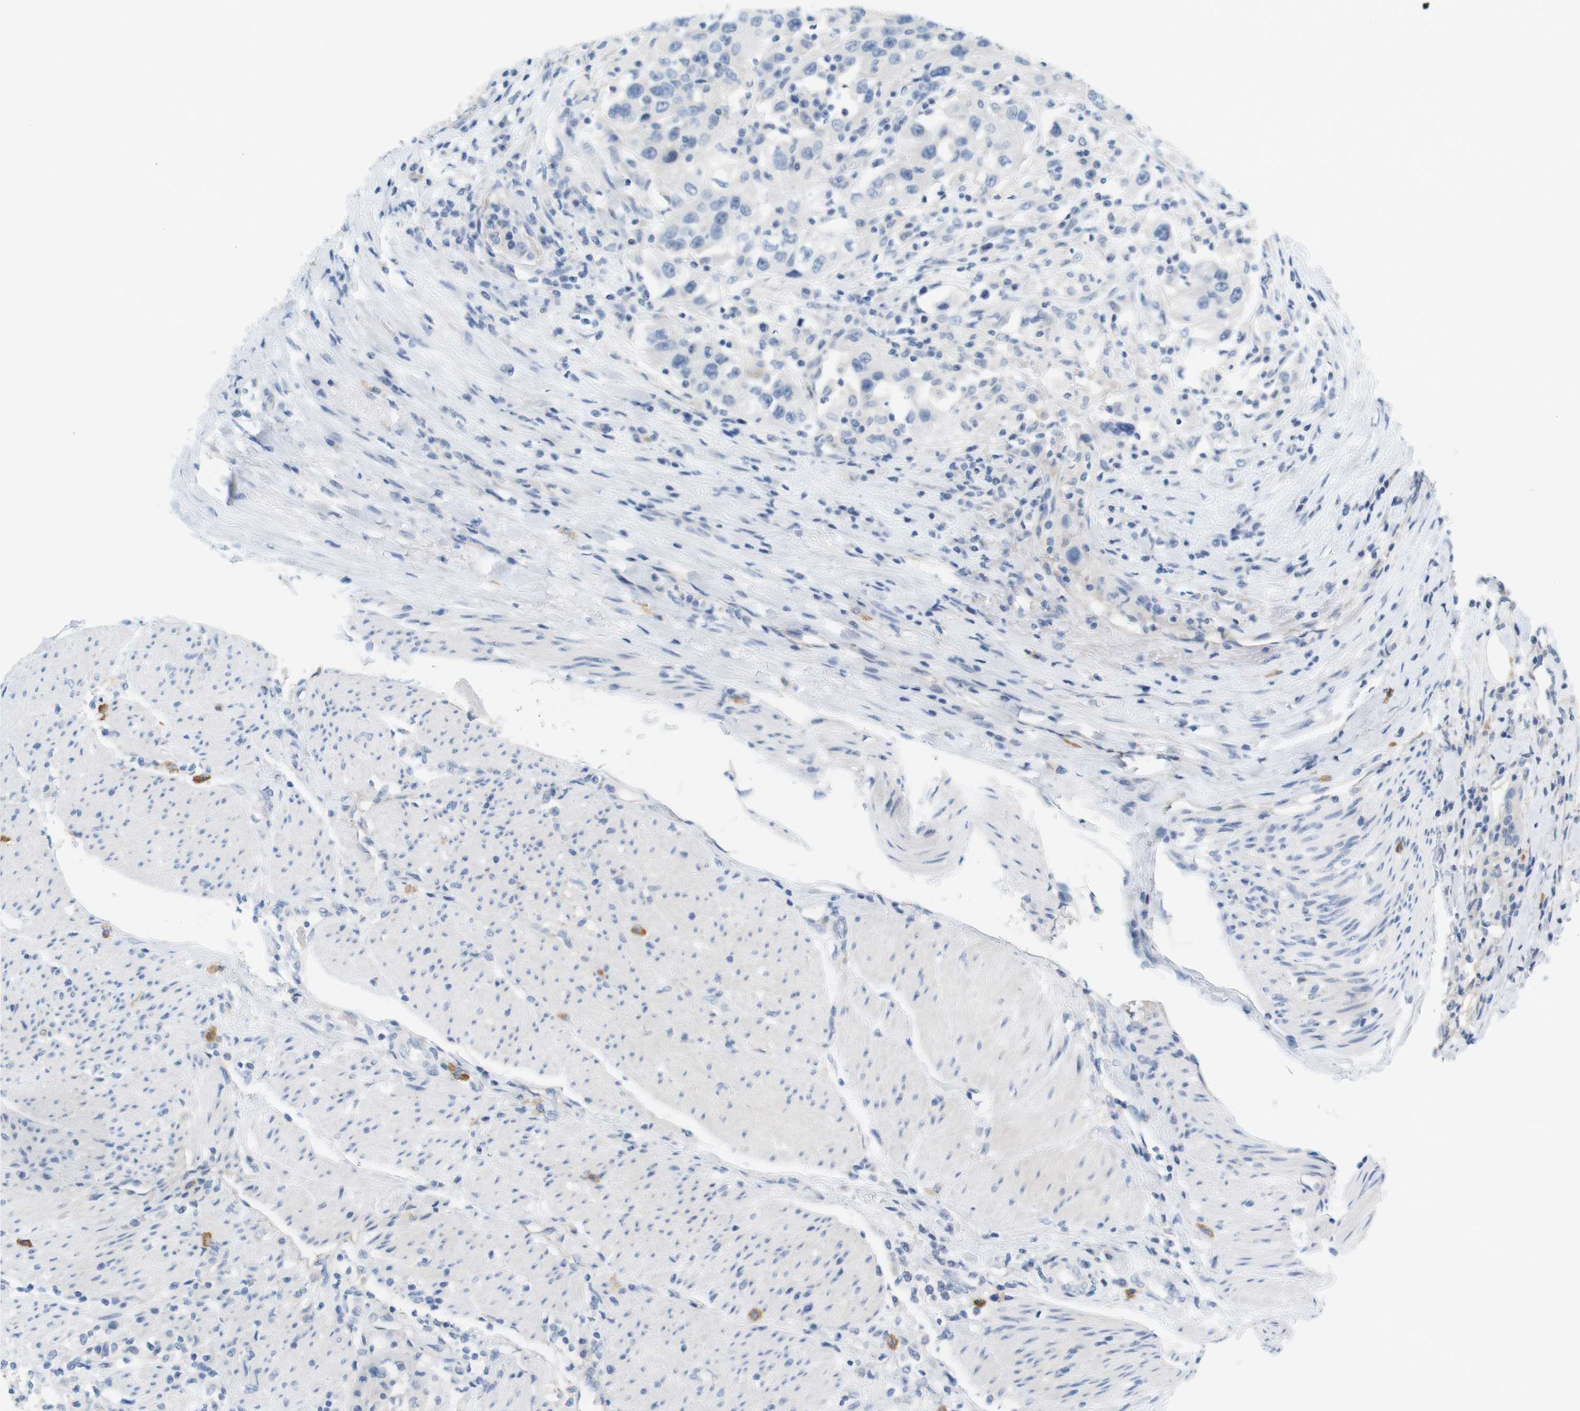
{"staining": {"intensity": "negative", "quantity": "none", "location": "none"}, "tissue": "urothelial cancer", "cell_type": "Tumor cells", "image_type": "cancer", "snomed": [{"axis": "morphology", "description": "Urothelial carcinoma, High grade"}, {"axis": "topography", "description": "Urinary bladder"}], "caption": "A micrograph of human urothelial carcinoma (high-grade) is negative for staining in tumor cells. The staining is performed using DAB (3,3'-diaminobenzidine) brown chromogen with nuclei counter-stained in using hematoxylin.", "gene": "LRRK2", "patient": {"sex": "female", "age": 80}}